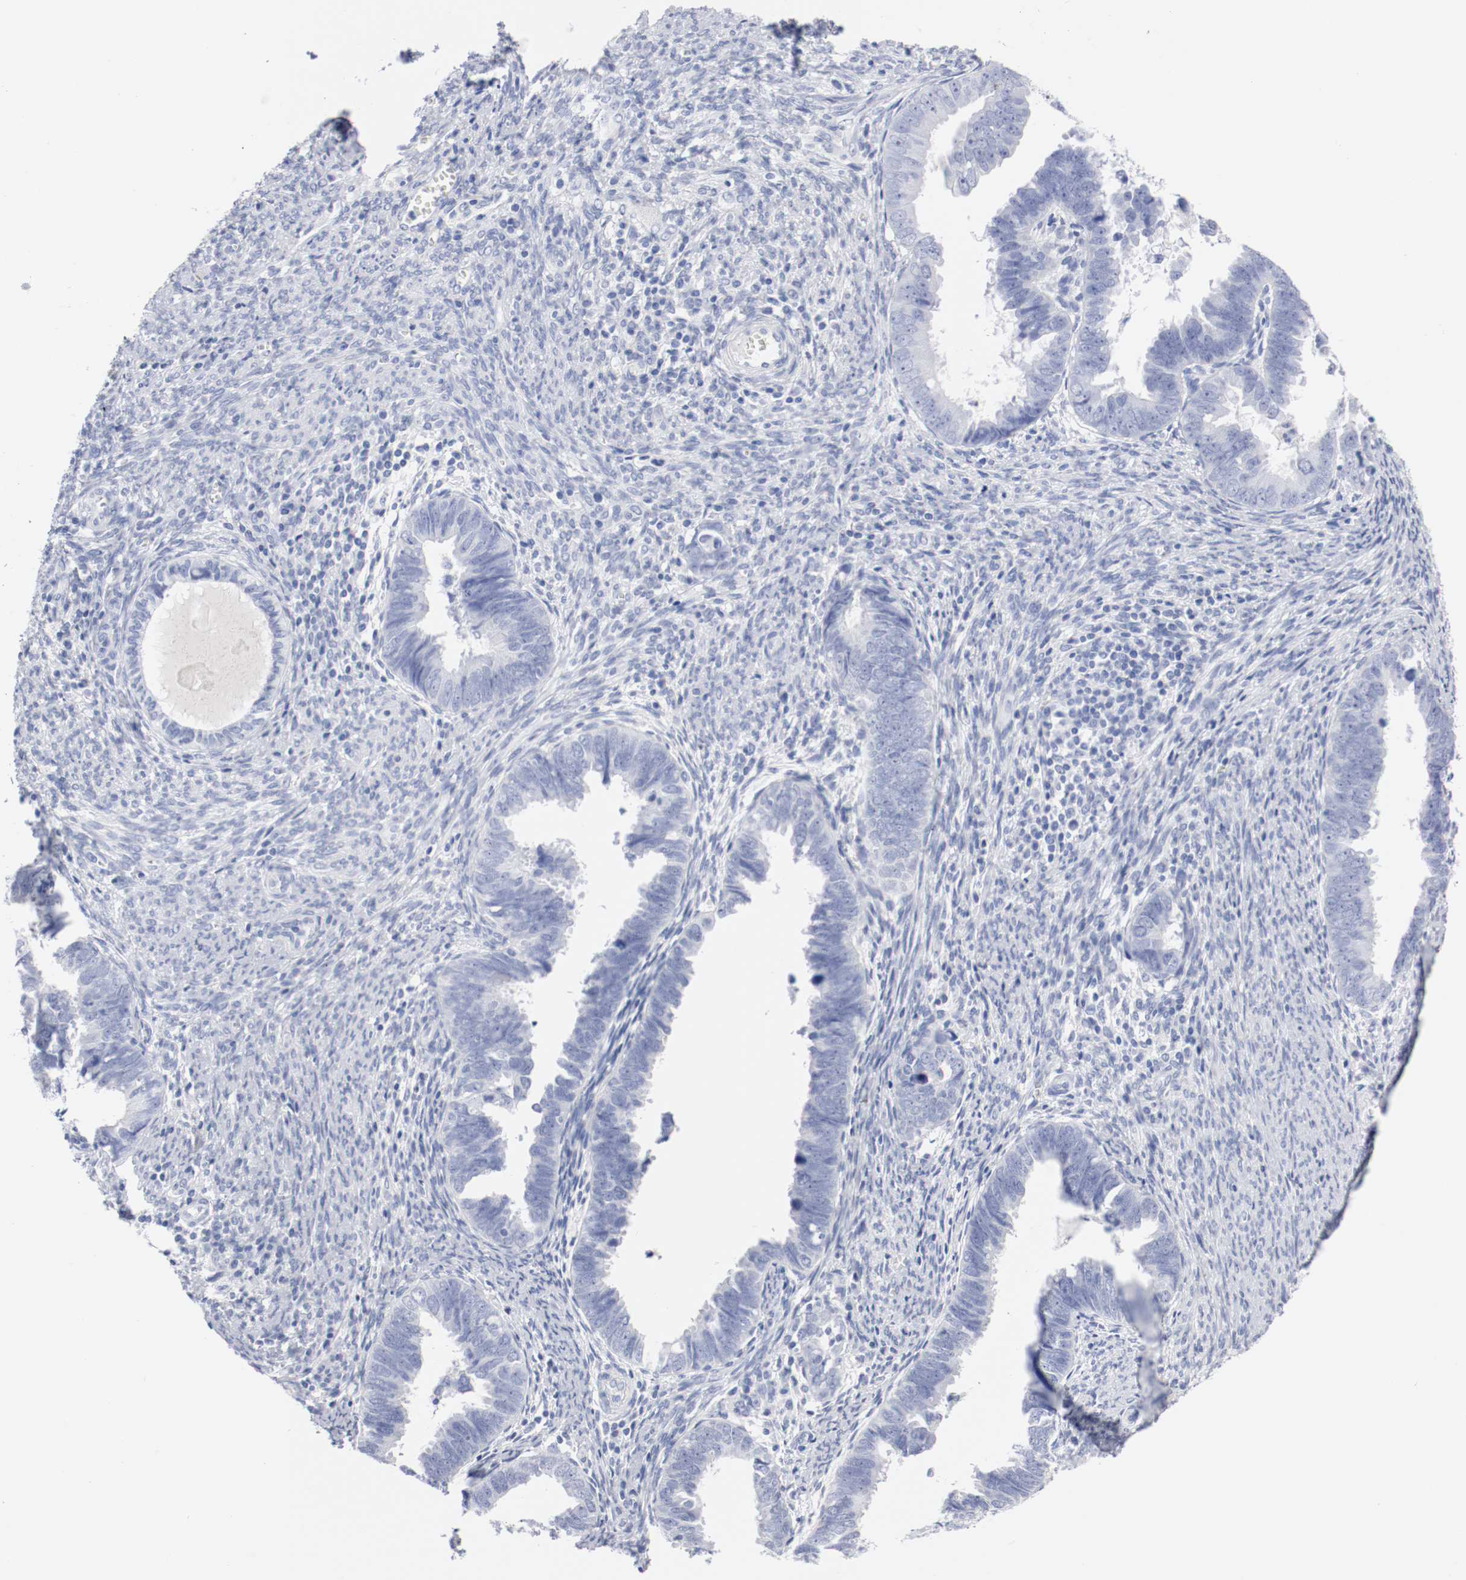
{"staining": {"intensity": "negative", "quantity": "none", "location": "none"}, "tissue": "endometrial cancer", "cell_type": "Tumor cells", "image_type": "cancer", "snomed": [{"axis": "morphology", "description": "Adenocarcinoma, NOS"}, {"axis": "topography", "description": "Endometrium"}], "caption": "This is an immunohistochemistry (IHC) image of endometrial cancer (adenocarcinoma). There is no expression in tumor cells.", "gene": "GAD1", "patient": {"sex": "female", "age": 75}}